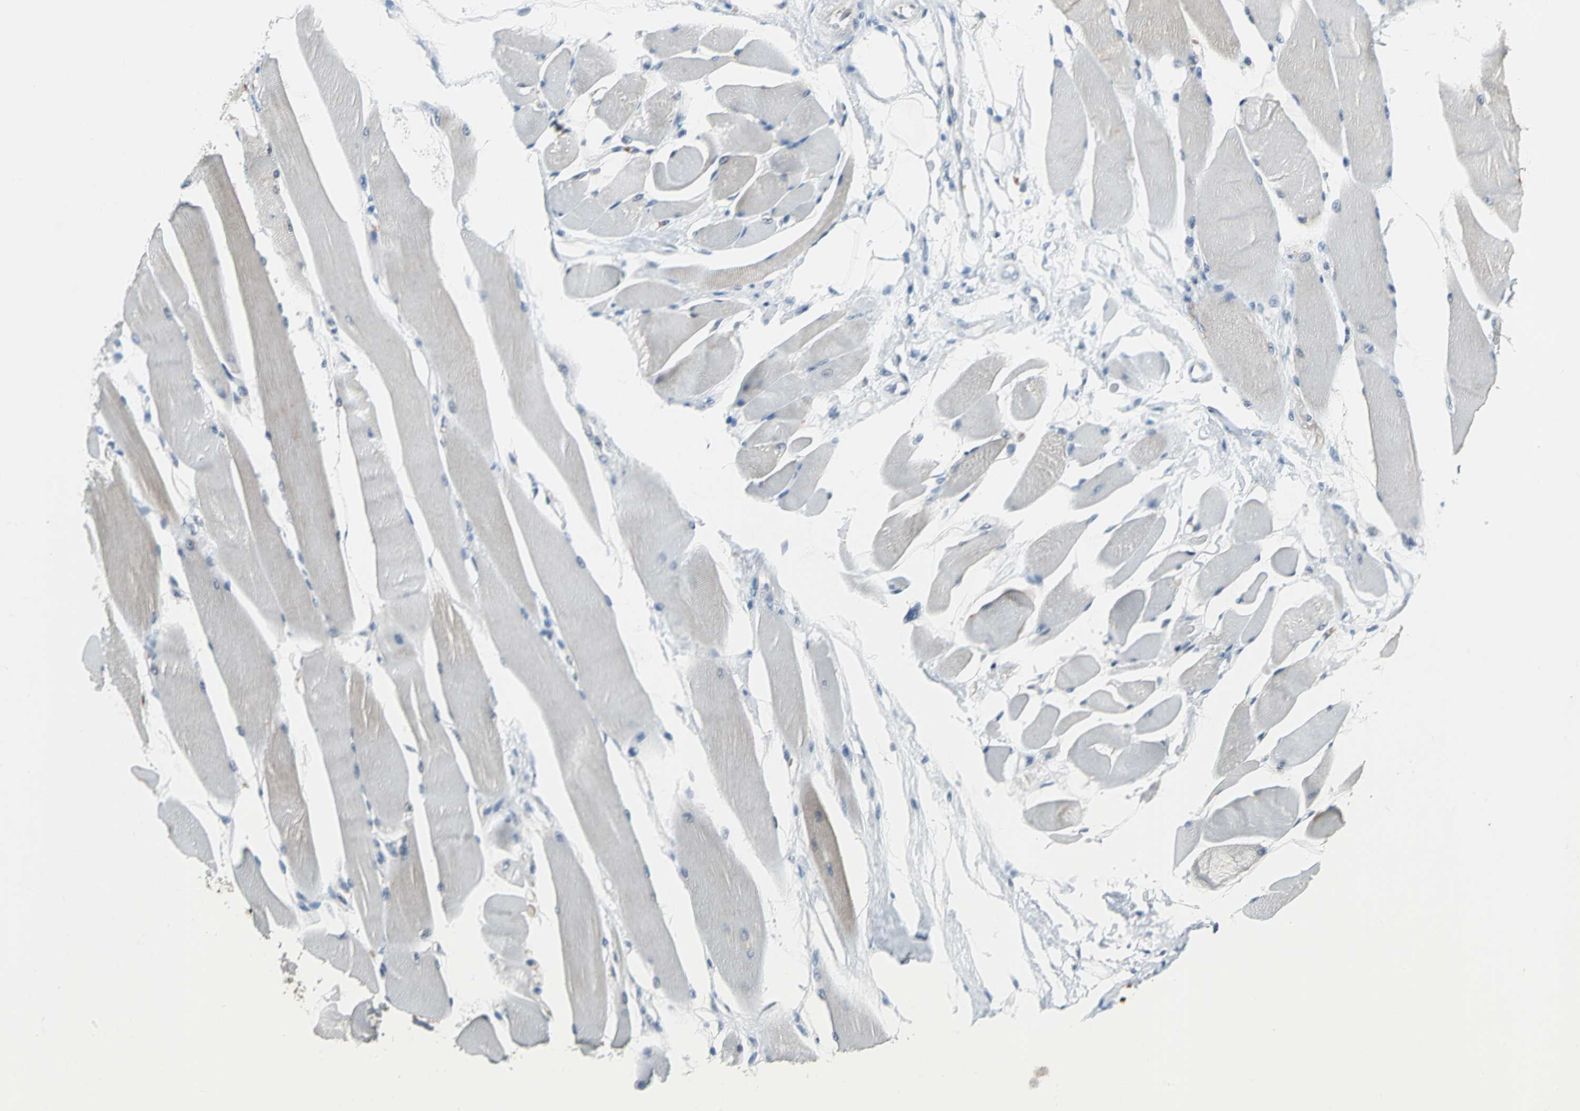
{"staining": {"intensity": "negative", "quantity": "none", "location": "none"}, "tissue": "skeletal muscle", "cell_type": "Myocytes", "image_type": "normal", "snomed": [{"axis": "morphology", "description": "Normal tissue, NOS"}, {"axis": "topography", "description": "Skeletal muscle"}, {"axis": "topography", "description": "Peripheral nerve tissue"}], "caption": "Immunohistochemical staining of benign skeletal muscle displays no significant positivity in myocytes. (Stains: DAB immunohistochemistry (IHC) with hematoxylin counter stain, Microscopy: brightfield microscopy at high magnification).", "gene": "GLI3", "patient": {"sex": "female", "age": 84}}